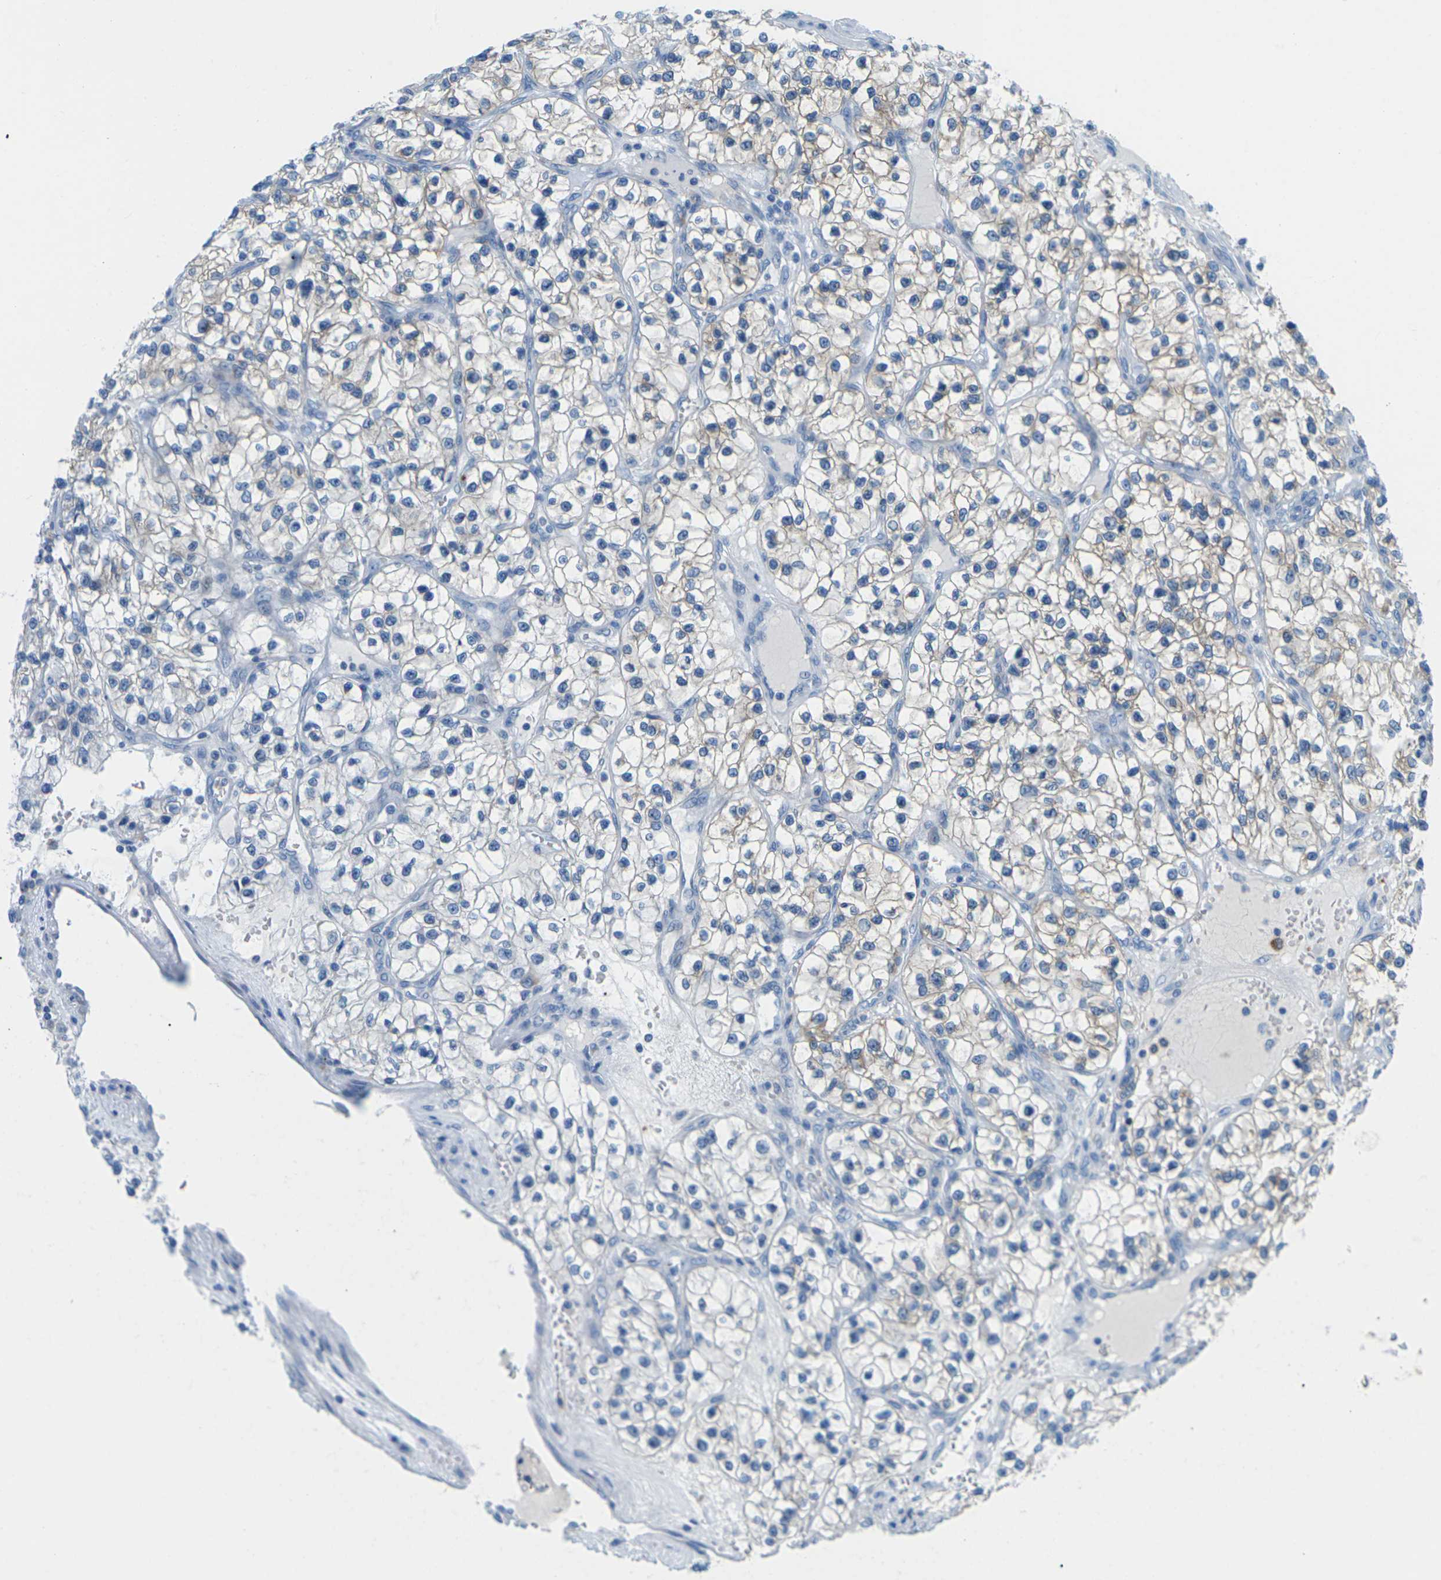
{"staining": {"intensity": "moderate", "quantity": "25%-75%", "location": "cytoplasmic/membranous"}, "tissue": "renal cancer", "cell_type": "Tumor cells", "image_type": "cancer", "snomed": [{"axis": "morphology", "description": "Adenocarcinoma, NOS"}, {"axis": "topography", "description": "Kidney"}], "caption": "The photomicrograph exhibits staining of adenocarcinoma (renal), revealing moderate cytoplasmic/membranous protein expression (brown color) within tumor cells.", "gene": "SYNGR2", "patient": {"sex": "female", "age": 57}}